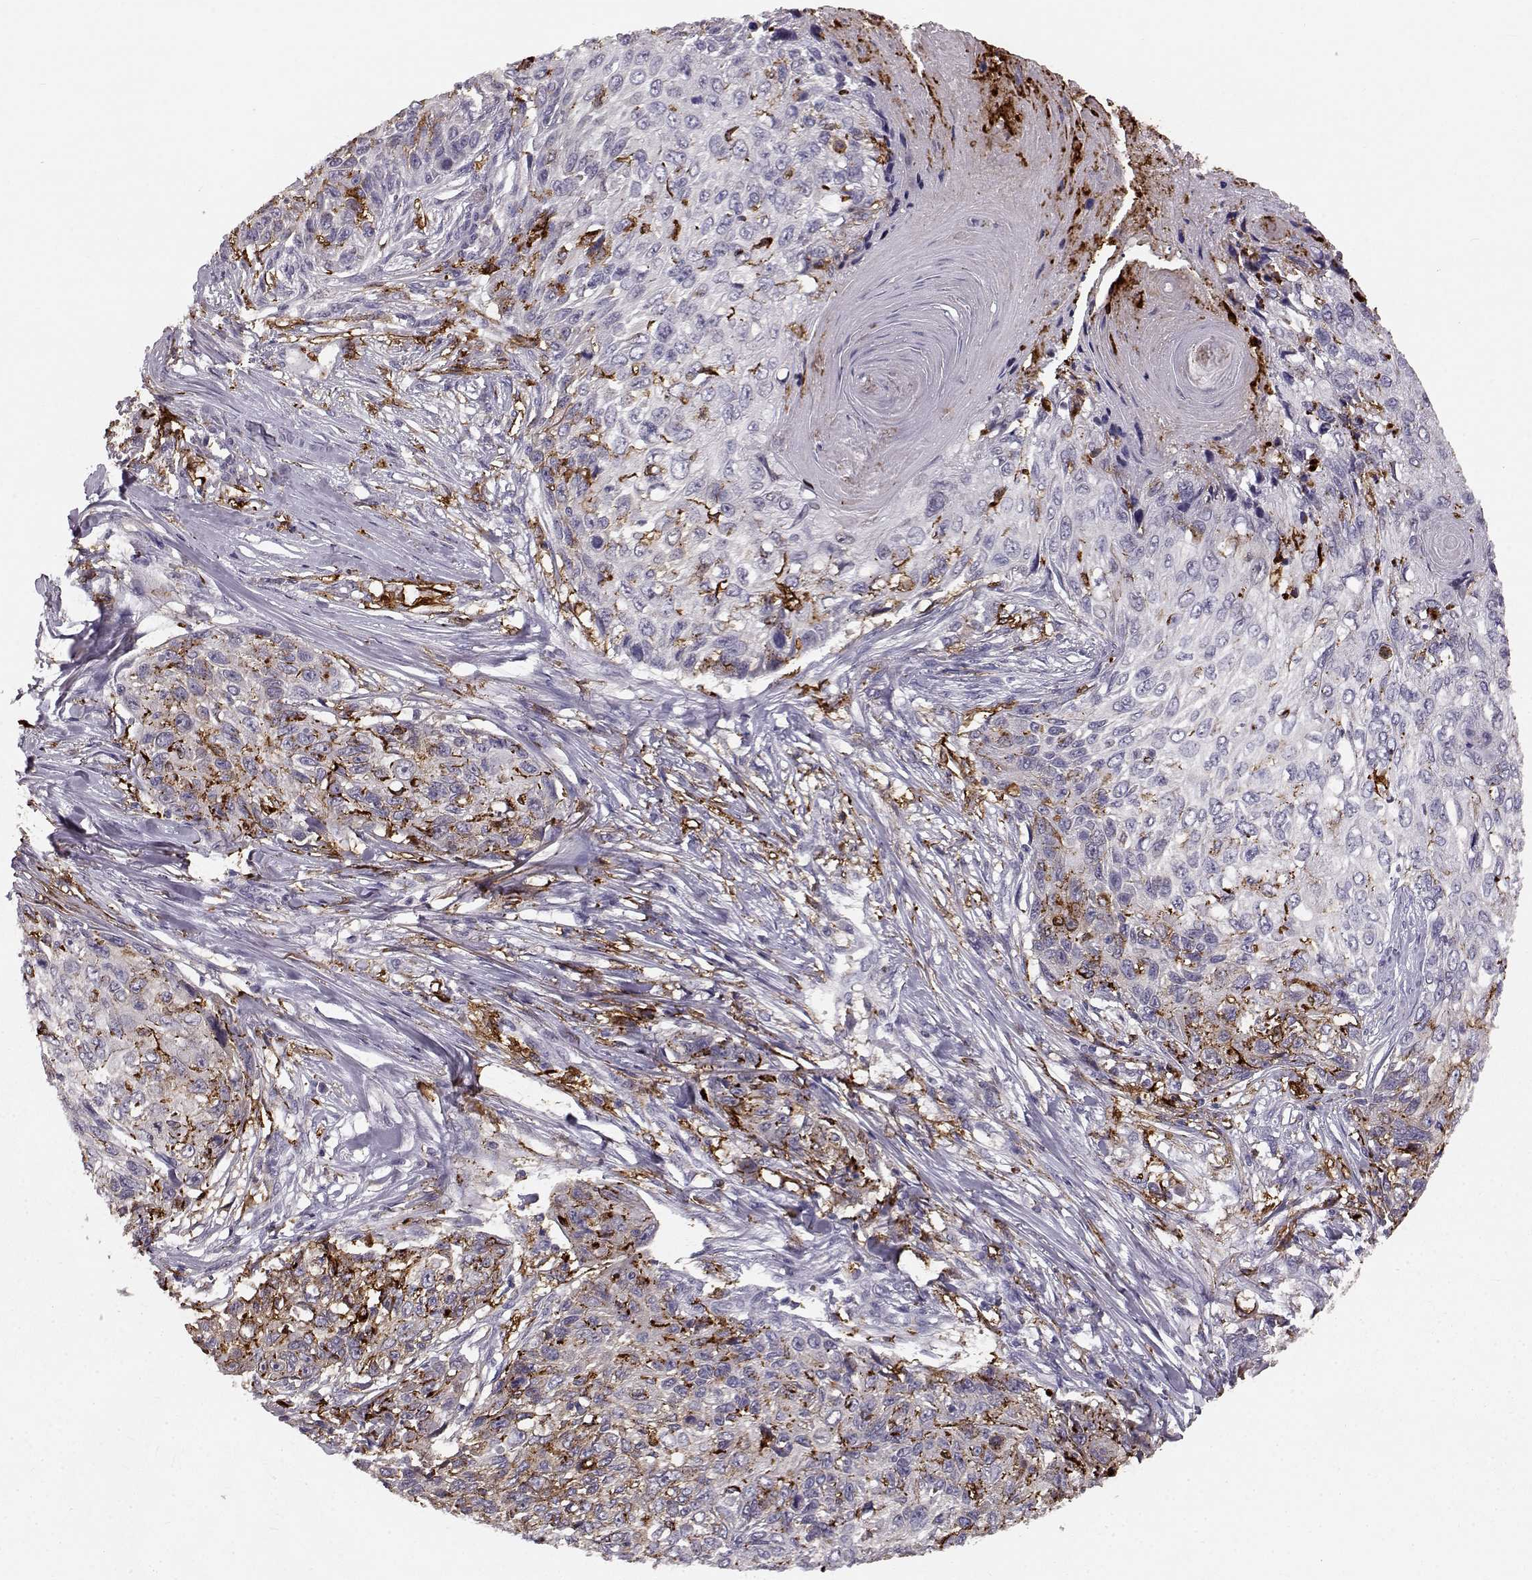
{"staining": {"intensity": "negative", "quantity": "none", "location": "none"}, "tissue": "skin cancer", "cell_type": "Tumor cells", "image_type": "cancer", "snomed": [{"axis": "morphology", "description": "Squamous cell carcinoma, NOS"}, {"axis": "topography", "description": "Skin"}], "caption": "Immunohistochemistry of squamous cell carcinoma (skin) reveals no staining in tumor cells.", "gene": "CCNF", "patient": {"sex": "male", "age": 92}}